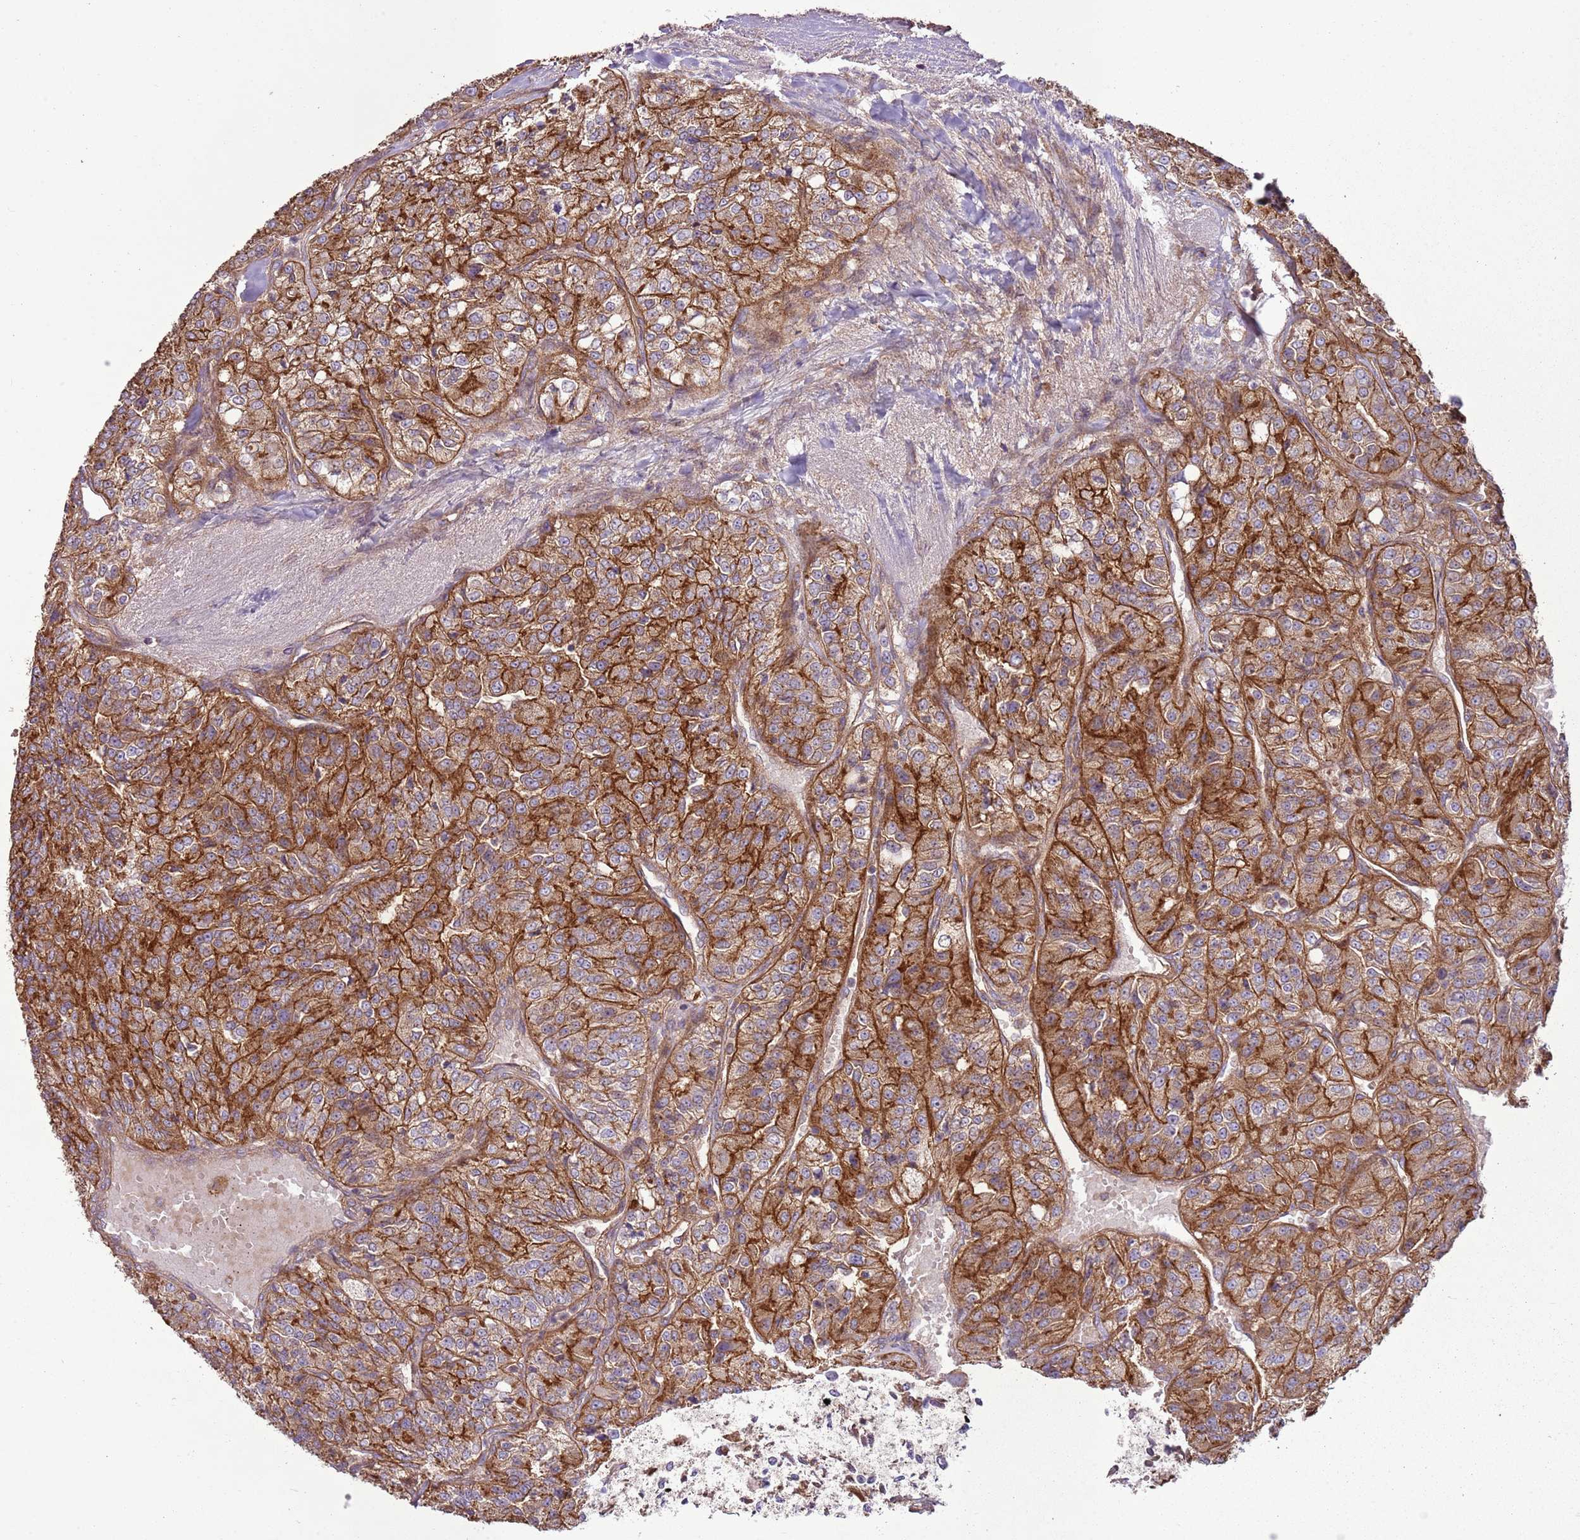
{"staining": {"intensity": "strong", "quantity": ">75%", "location": "cytoplasmic/membranous"}, "tissue": "renal cancer", "cell_type": "Tumor cells", "image_type": "cancer", "snomed": [{"axis": "morphology", "description": "Adenocarcinoma, NOS"}, {"axis": "topography", "description": "Kidney"}], "caption": "Strong cytoplasmic/membranous protein expression is identified in approximately >75% of tumor cells in adenocarcinoma (renal).", "gene": "ANKRD24", "patient": {"sex": "female", "age": 63}}